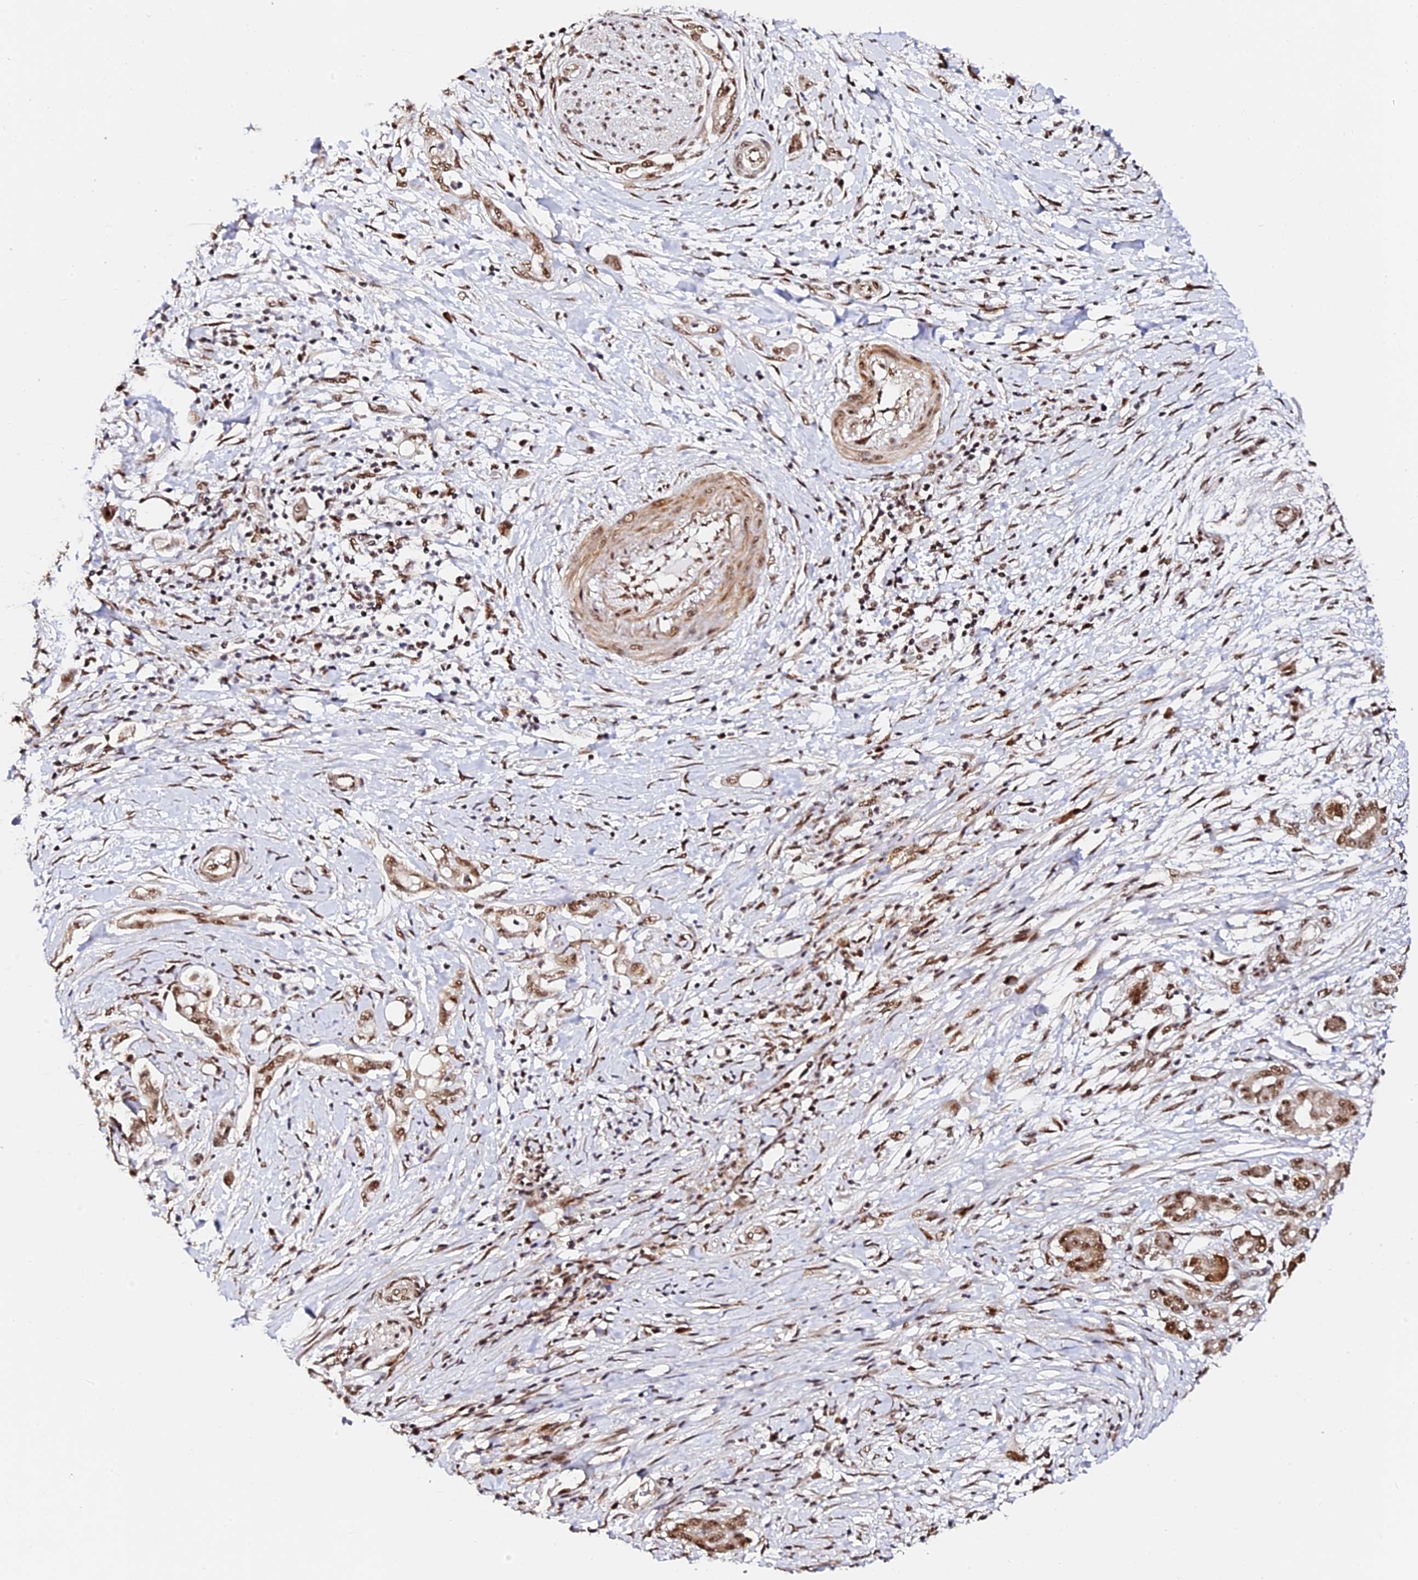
{"staining": {"intensity": "moderate", "quantity": ">75%", "location": "nuclear"}, "tissue": "pancreatic cancer", "cell_type": "Tumor cells", "image_type": "cancer", "snomed": [{"axis": "morphology", "description": "Adenocarcinoma, NOS"}, {"axis": "topography", "description": "Pancreas"}], "caption": "Pancreatic adenocarcinoma was stained to show a protein in brown. There is medium levels of moderate nuclear positivity in about >75% of tumor cells.", "gene": "MCRS1", "patient": {"sex": "female", "age": 55}}